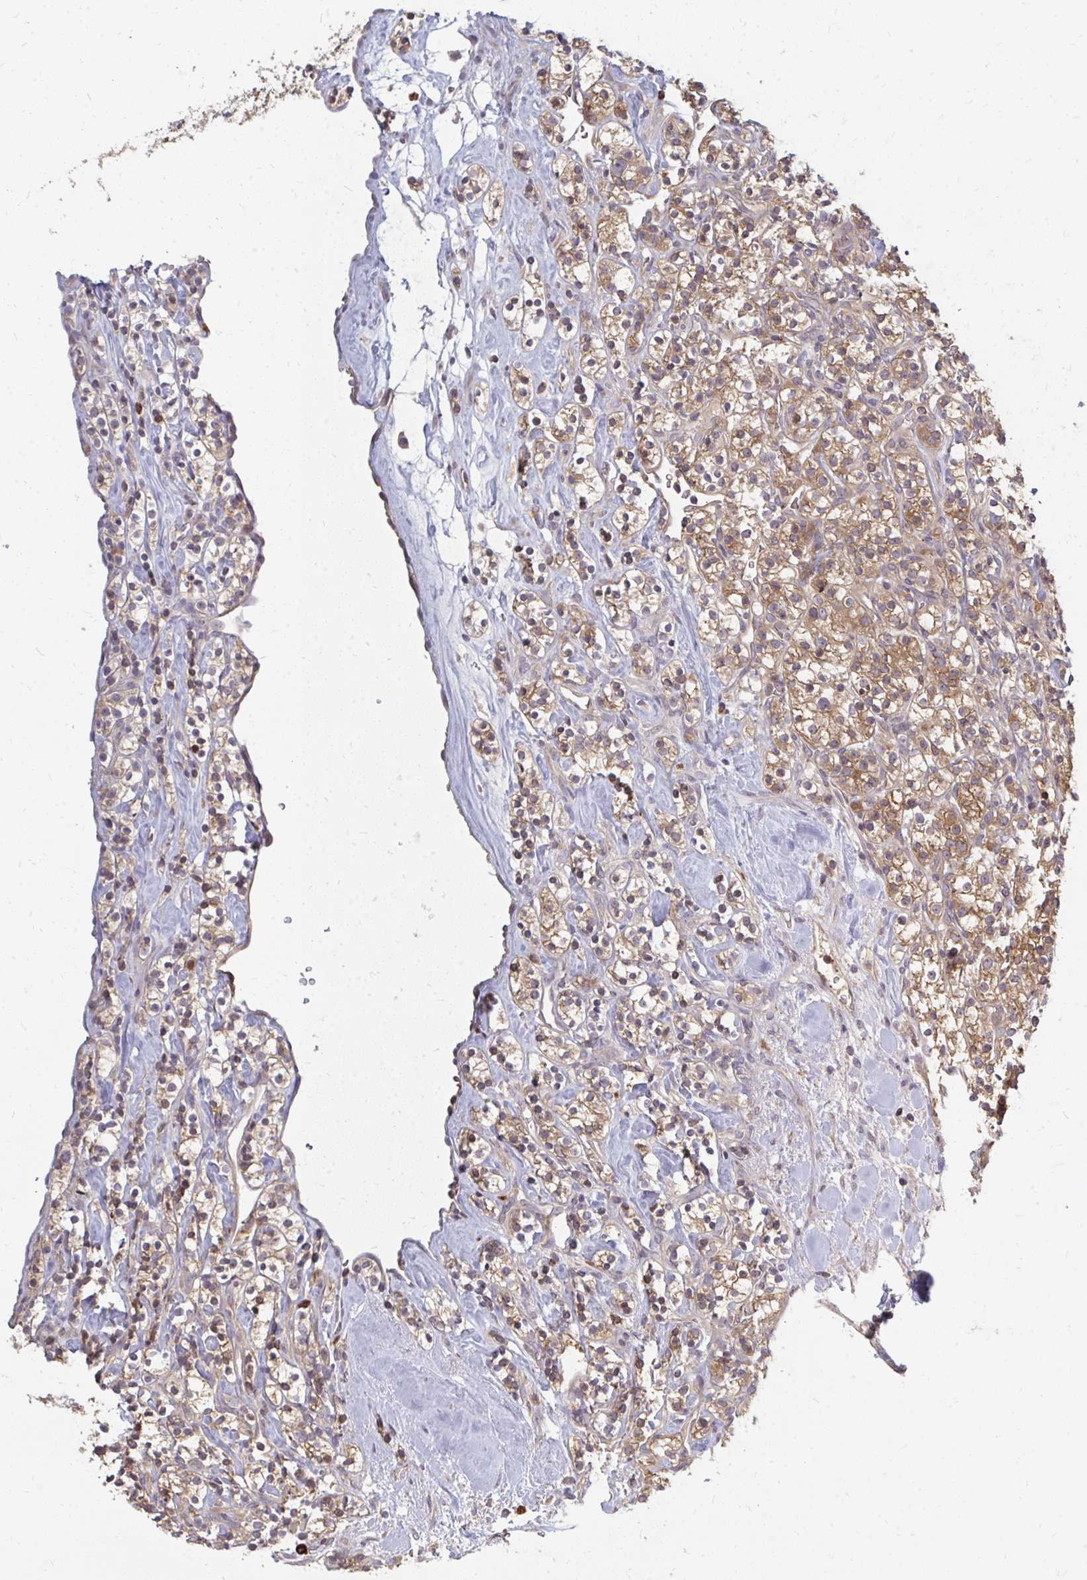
{"staining": {"intensity": "moderate", "quantity": ">75%", "location": "cytoplasmic/membranous"}, "tissue": "renal cancer", "cell_type": "Tumor cells", "image_type": "cancer", "snomed": [{"axis": "morphology", "description": "Adenocarcinoma, NOS"}, {"axis": "topography", "description": "Kidney"}], "caption": "High-power microscopy captured an immunohistochemistry micrograph of adenocarcinoma (renal), revealing moderate cytoplasmic/membranous staining in approximately >75% of tumor cells.", "gene": "ZNF285", "patient": {"sex": "male", "age": 77}}